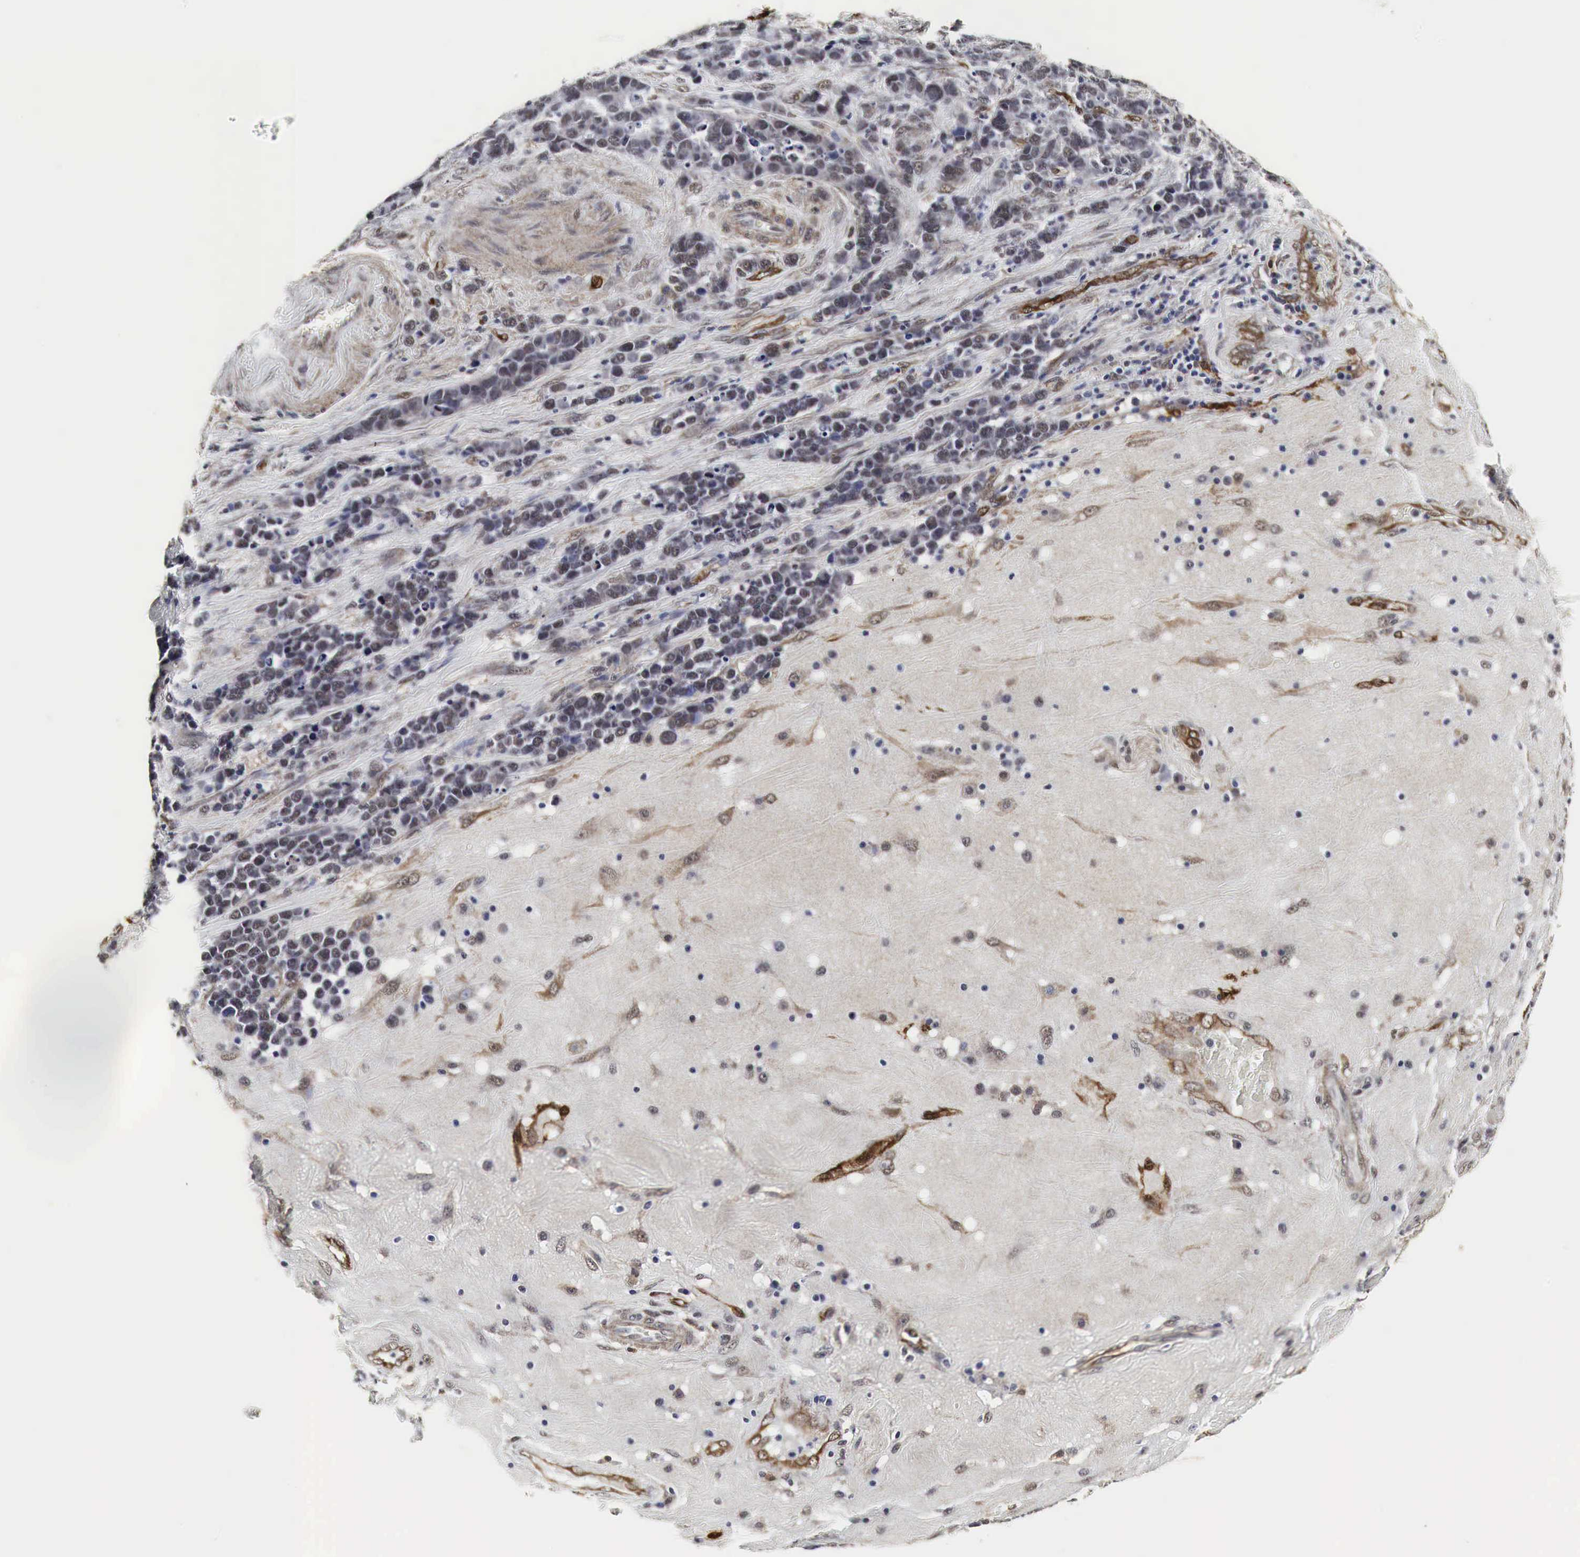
{"staining": {"intensity": "weak", "quantity": "<25%", "location": "cytoplasmic/membranous"}, "tissue": "stomach cancer", "cell_type": "Tumor cells", "image_type": "cancer", "snomed": [{"axis": "morphology", "description": "Adenocarcinoma, NOS"}, {"axis": "topography", "description": "Stomach, upper"}], "caption": "Human adenocarcinoma (stomach) stained for a protein using immunohistochemistry (IHC) exhibits no expression in tumor cells.", "gene": "SPIN1", "patient": {"sex": "male", "age": 71}}